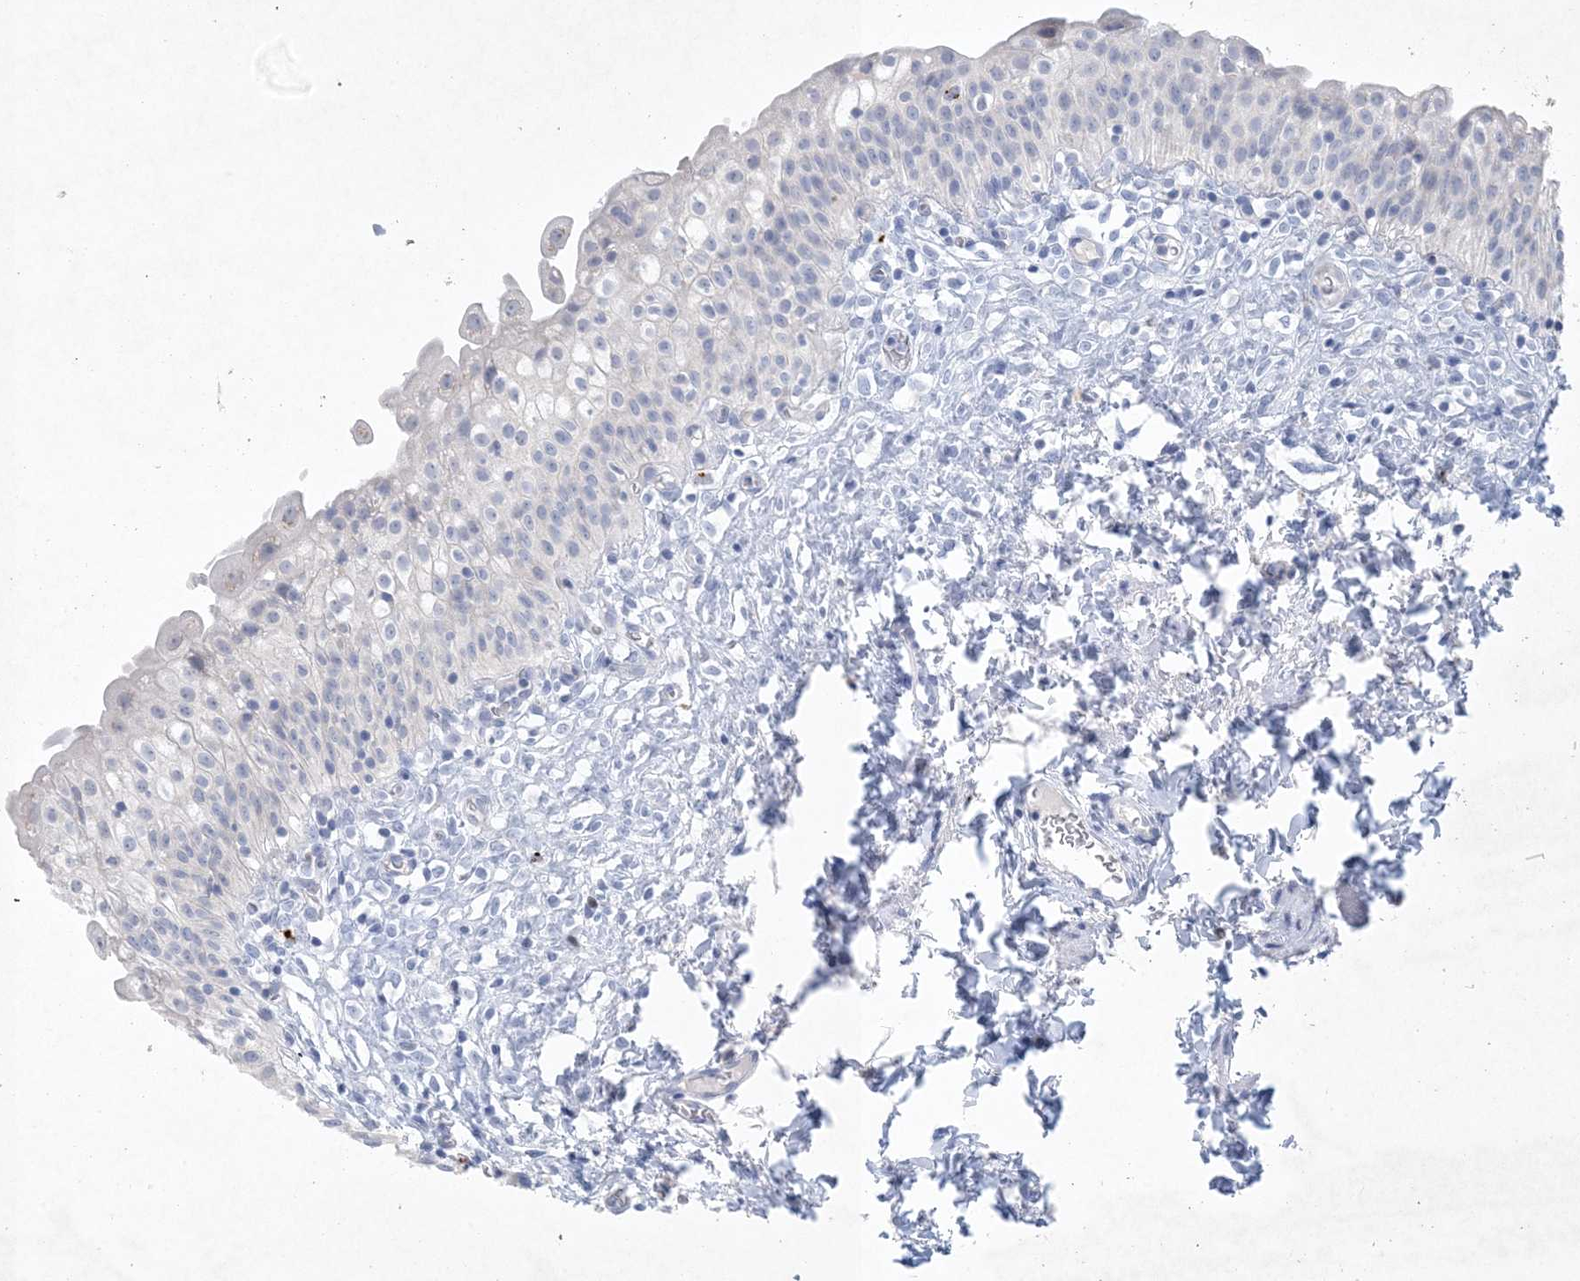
{"staining": {"intensity": "negative", "quantity": "none", "location": "none"}, "tissue": "urinary bladder", "cell_type": "Urothelial cells", "image_type": "normal", "snomed": [{"axis": "morphology", "description": "Normal tissue, NOS"}, {"axis": "topography", "description": "Urinary bladder"}], "caption": "Immunohistochemical staining of unremarkable urinary bladder reveals no significant staining in urothelial cells. (Immunohistochemistry, brightfield microscopy, high magnification).", "gene": "GABRG1", "patient": {"sex": "male", "age": 55}}